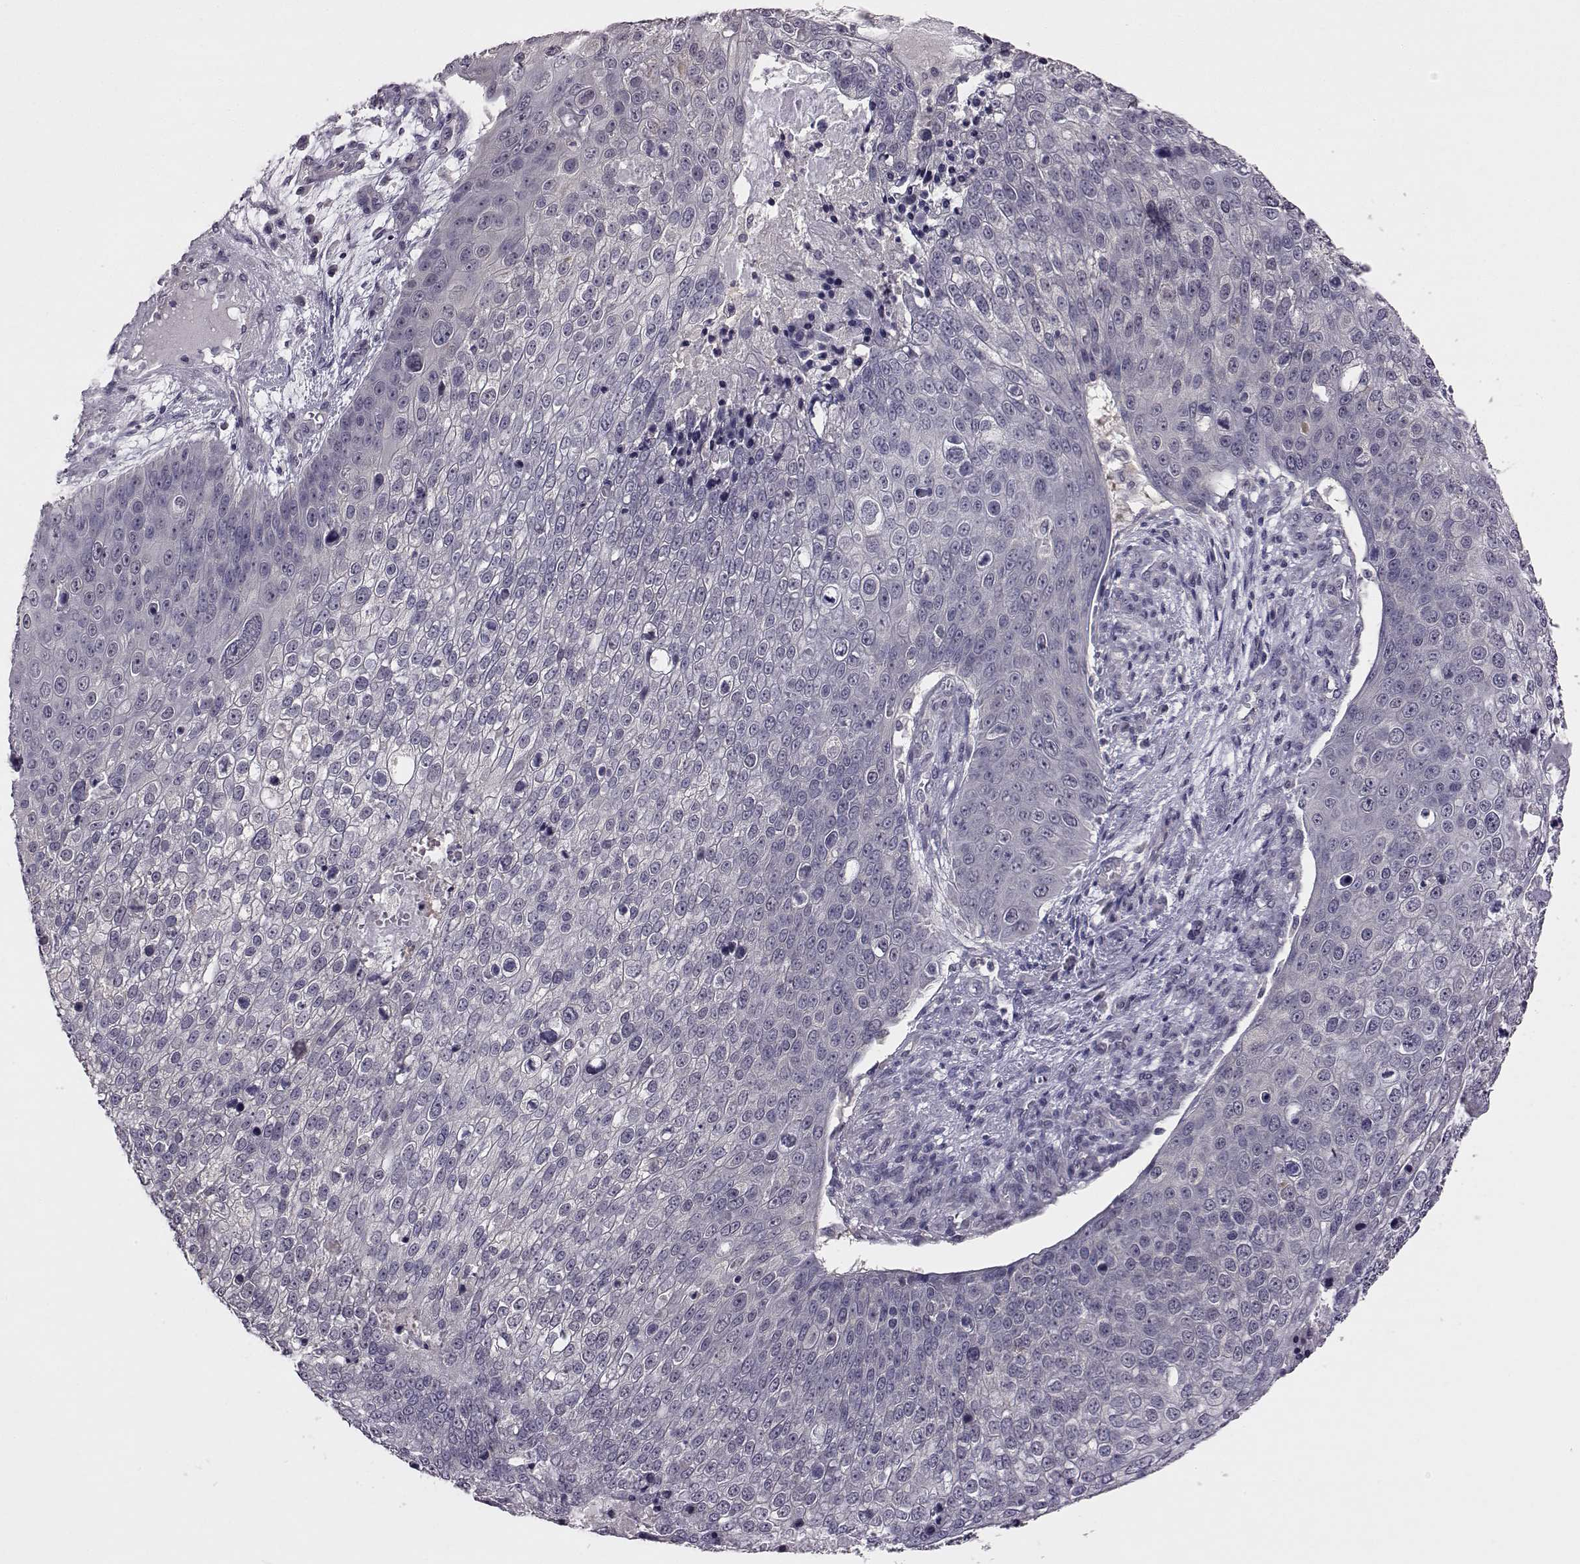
{"staining": {"intensity": "negative", "quantity": "none", "location": "none"}, "tissue": "skin cancer", "cell_type": "Tumor cells", "image_type": "cancer", "snomed": [{"axis": "morphology", "description": "Squamous cell carcinoma, NOS"}, {"axis": "topography", "description": "Skin"}], "caption": "An image of skin squamous cell carcinoma stained for a protein exhibits no brown staining in tumor cells.", "gene": "C10orf62", "patient": {"sex": "male", "age": 71}}